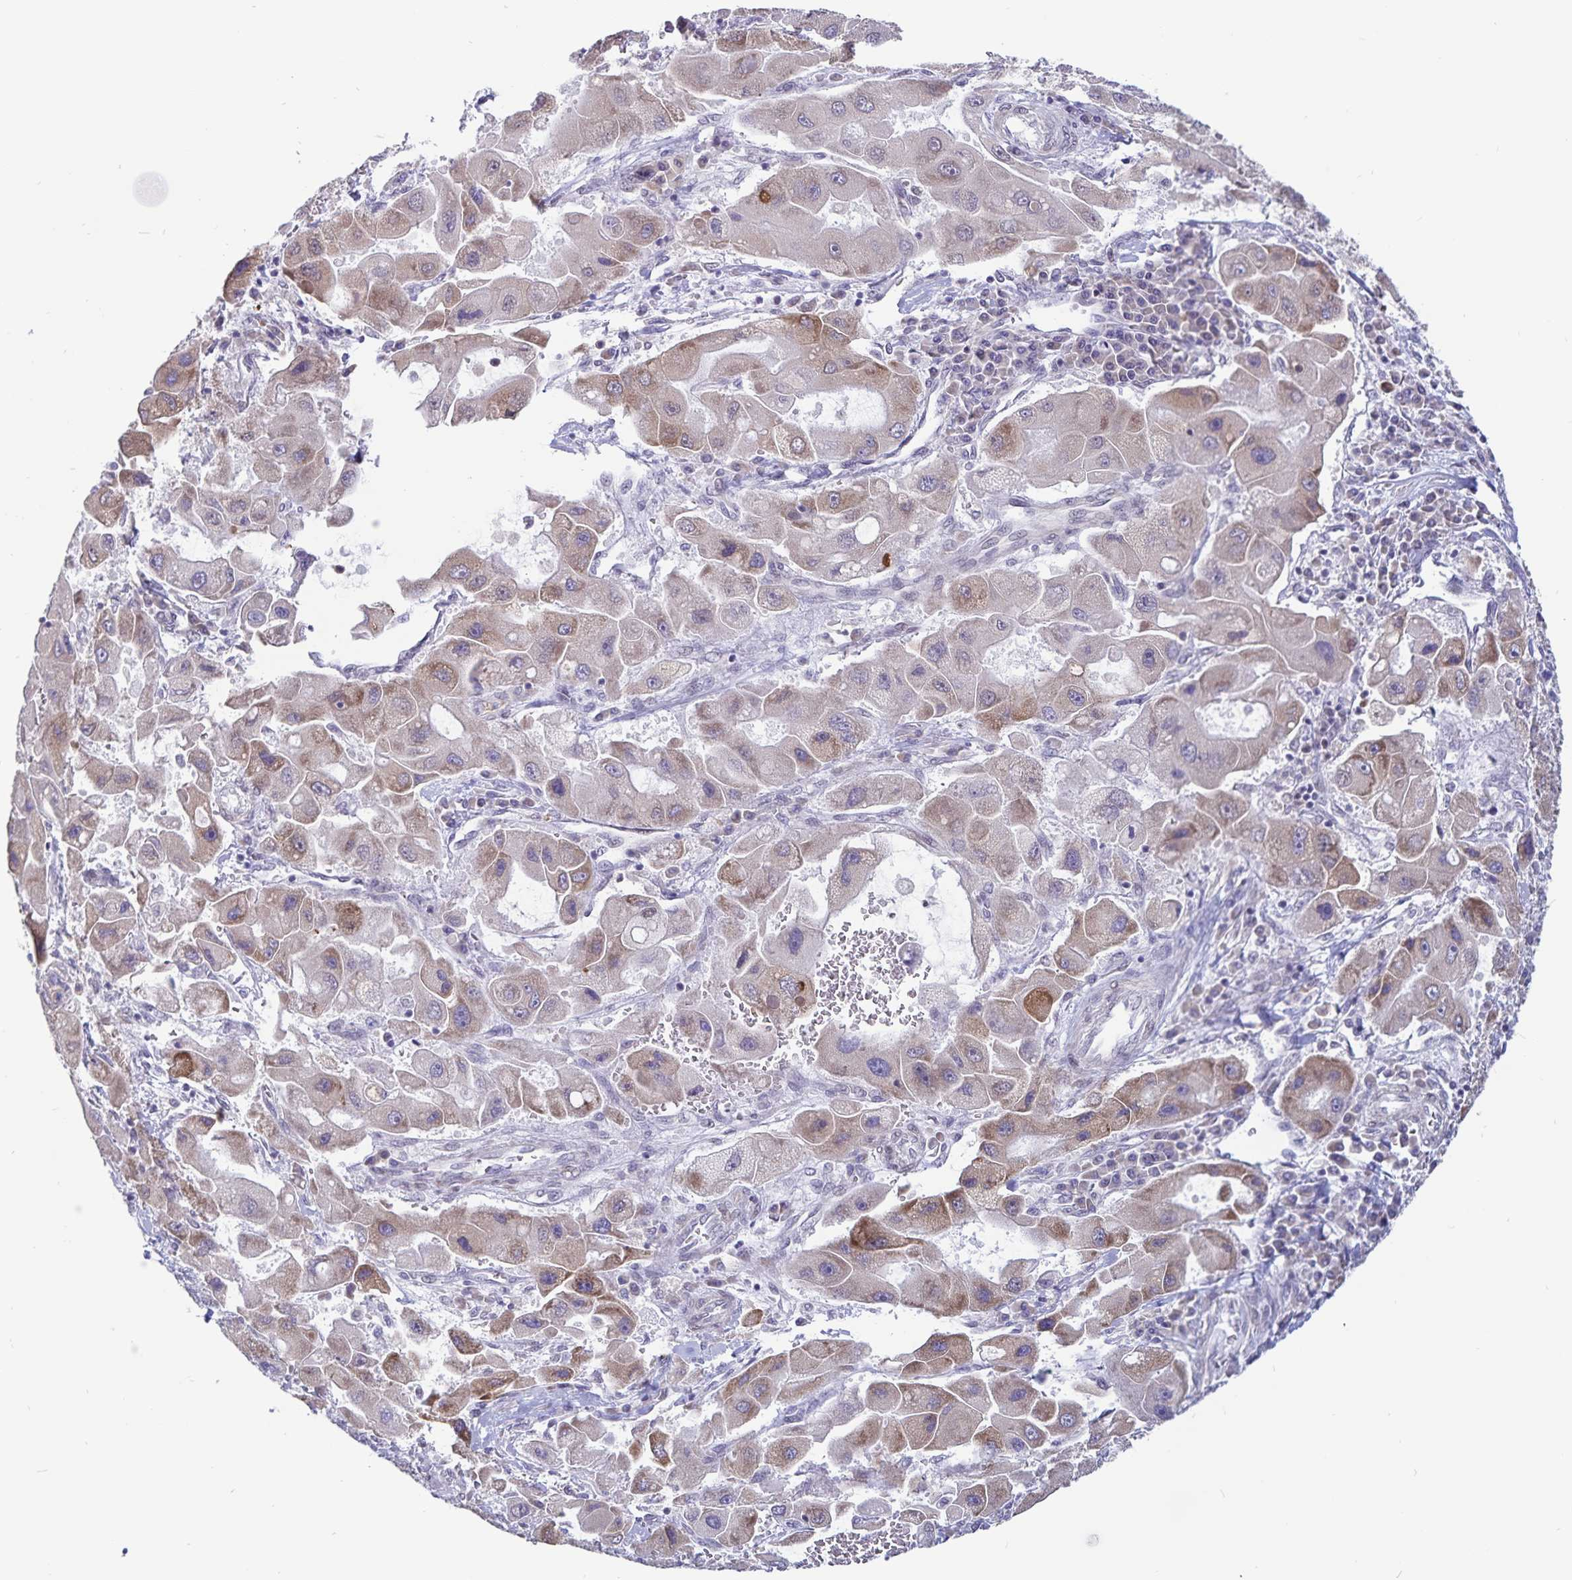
{"staining": {"intensity": "moderate", "quantity": "<25%", "location": "cytoplasmic/membranous"}, "tissue": "liver cancer", "cell_type": "Tumor cells", "image_type": "cancer", "snomed": [{"axis": "morphology", "description": "Carcinoma, Hepatocellular, NOS"}, {"axis": "topography", "description": "Liver"}], "caption": "Moderate cytoplasmic/membranous protein expression is identified in about <25% of tumor cells in liver hepatocellular carcinoma.", "gene": "ATP2A2", "patient": {"sex": "male", "age": 24}}